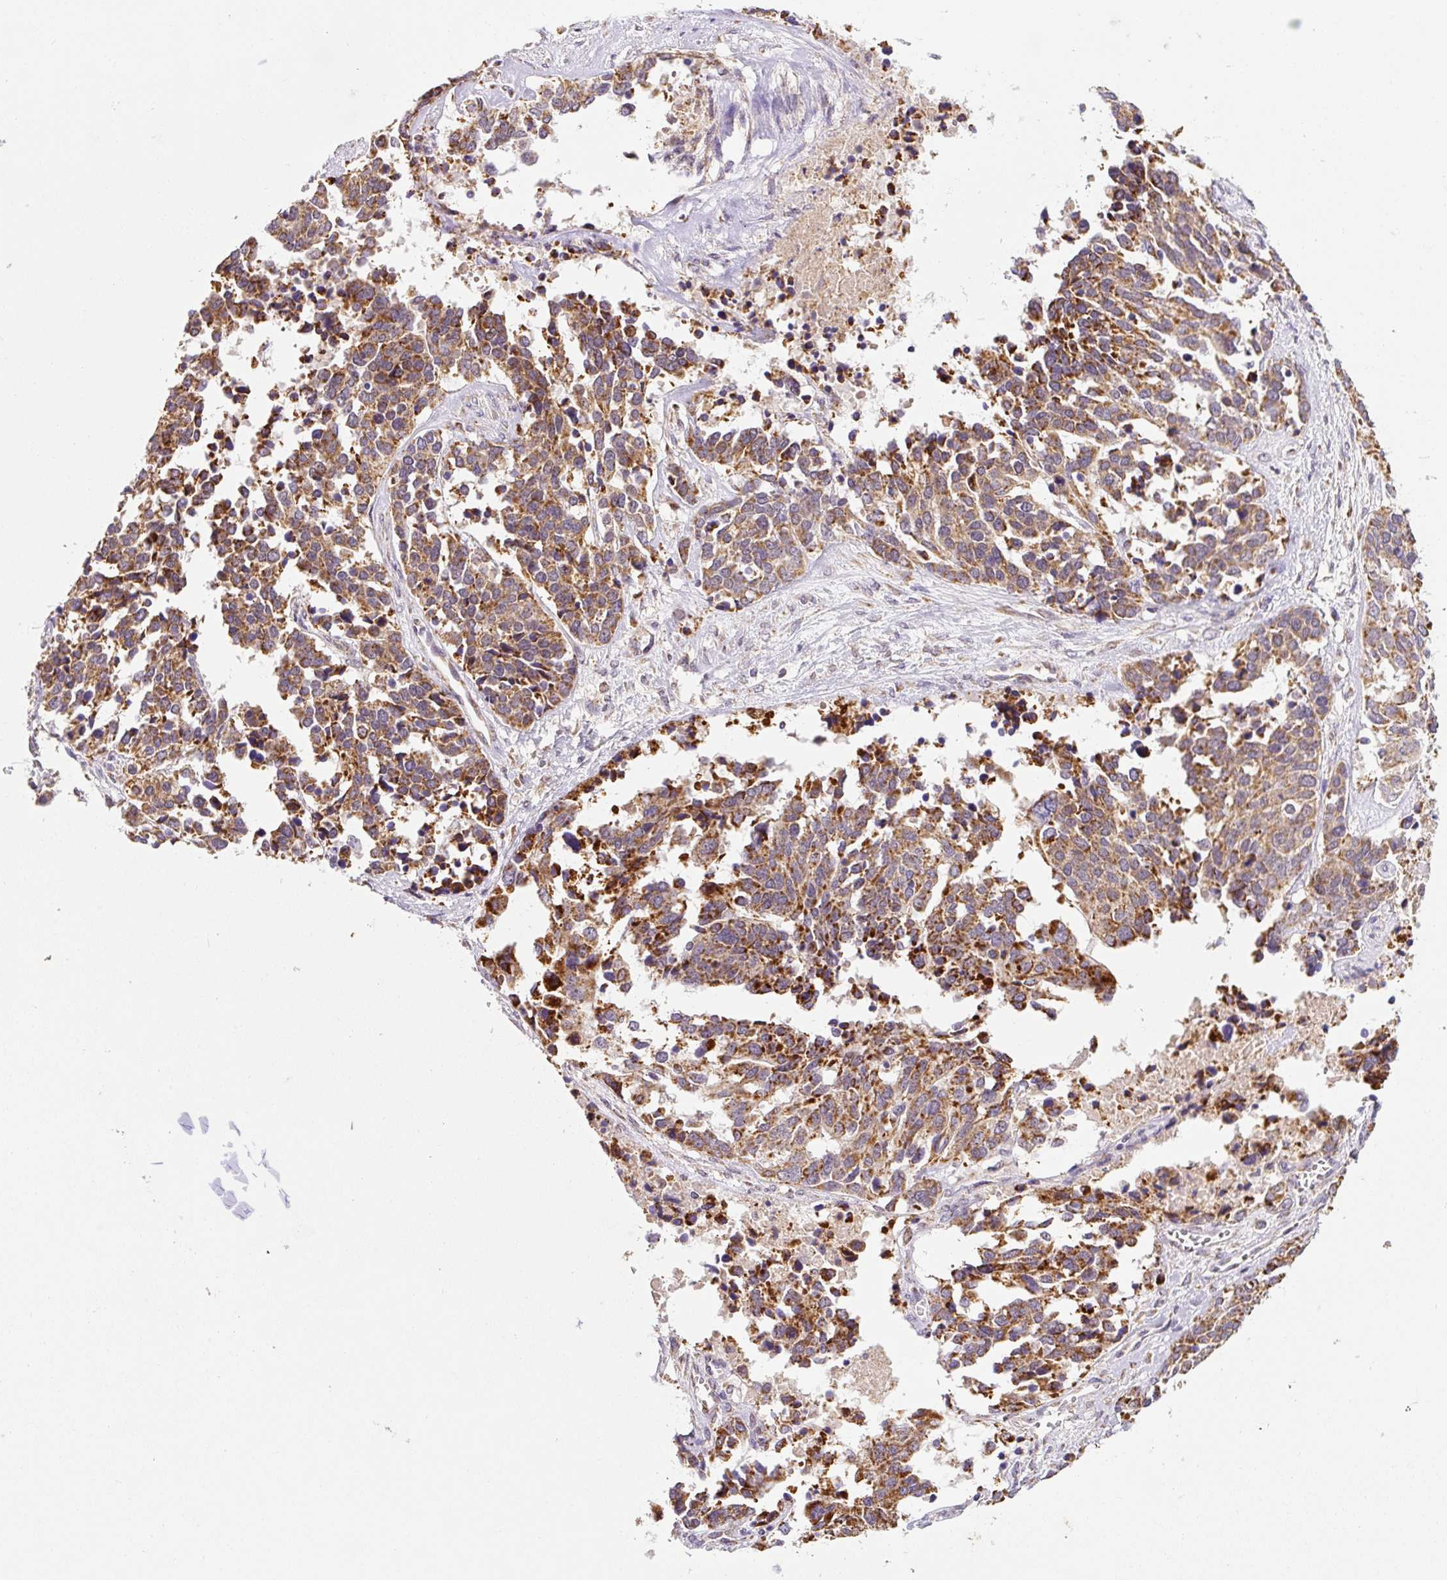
{"staining": {"intensity": "moderate", "quantity": ">75%", "location": "cytoplasmic/membranous"}, "tissue": "ovarian cancer", "cell_type": "Tumor cells", "image_type": "cancer", "snomed": [{"axis": "morphology", "description": "Cystadenocarcinoma, serous, NOS"}, {"axis": "topography", "description": "Ovary"}], "caption": "Serous cystadenocarcinoma (ovarian) stained for a protein (brown) displays moderate cytoplasmic/membranous positive expression in about >75% of tumor cells.", "gene": "MFSD9", "patient": {"sex": "female", "age": 44}}